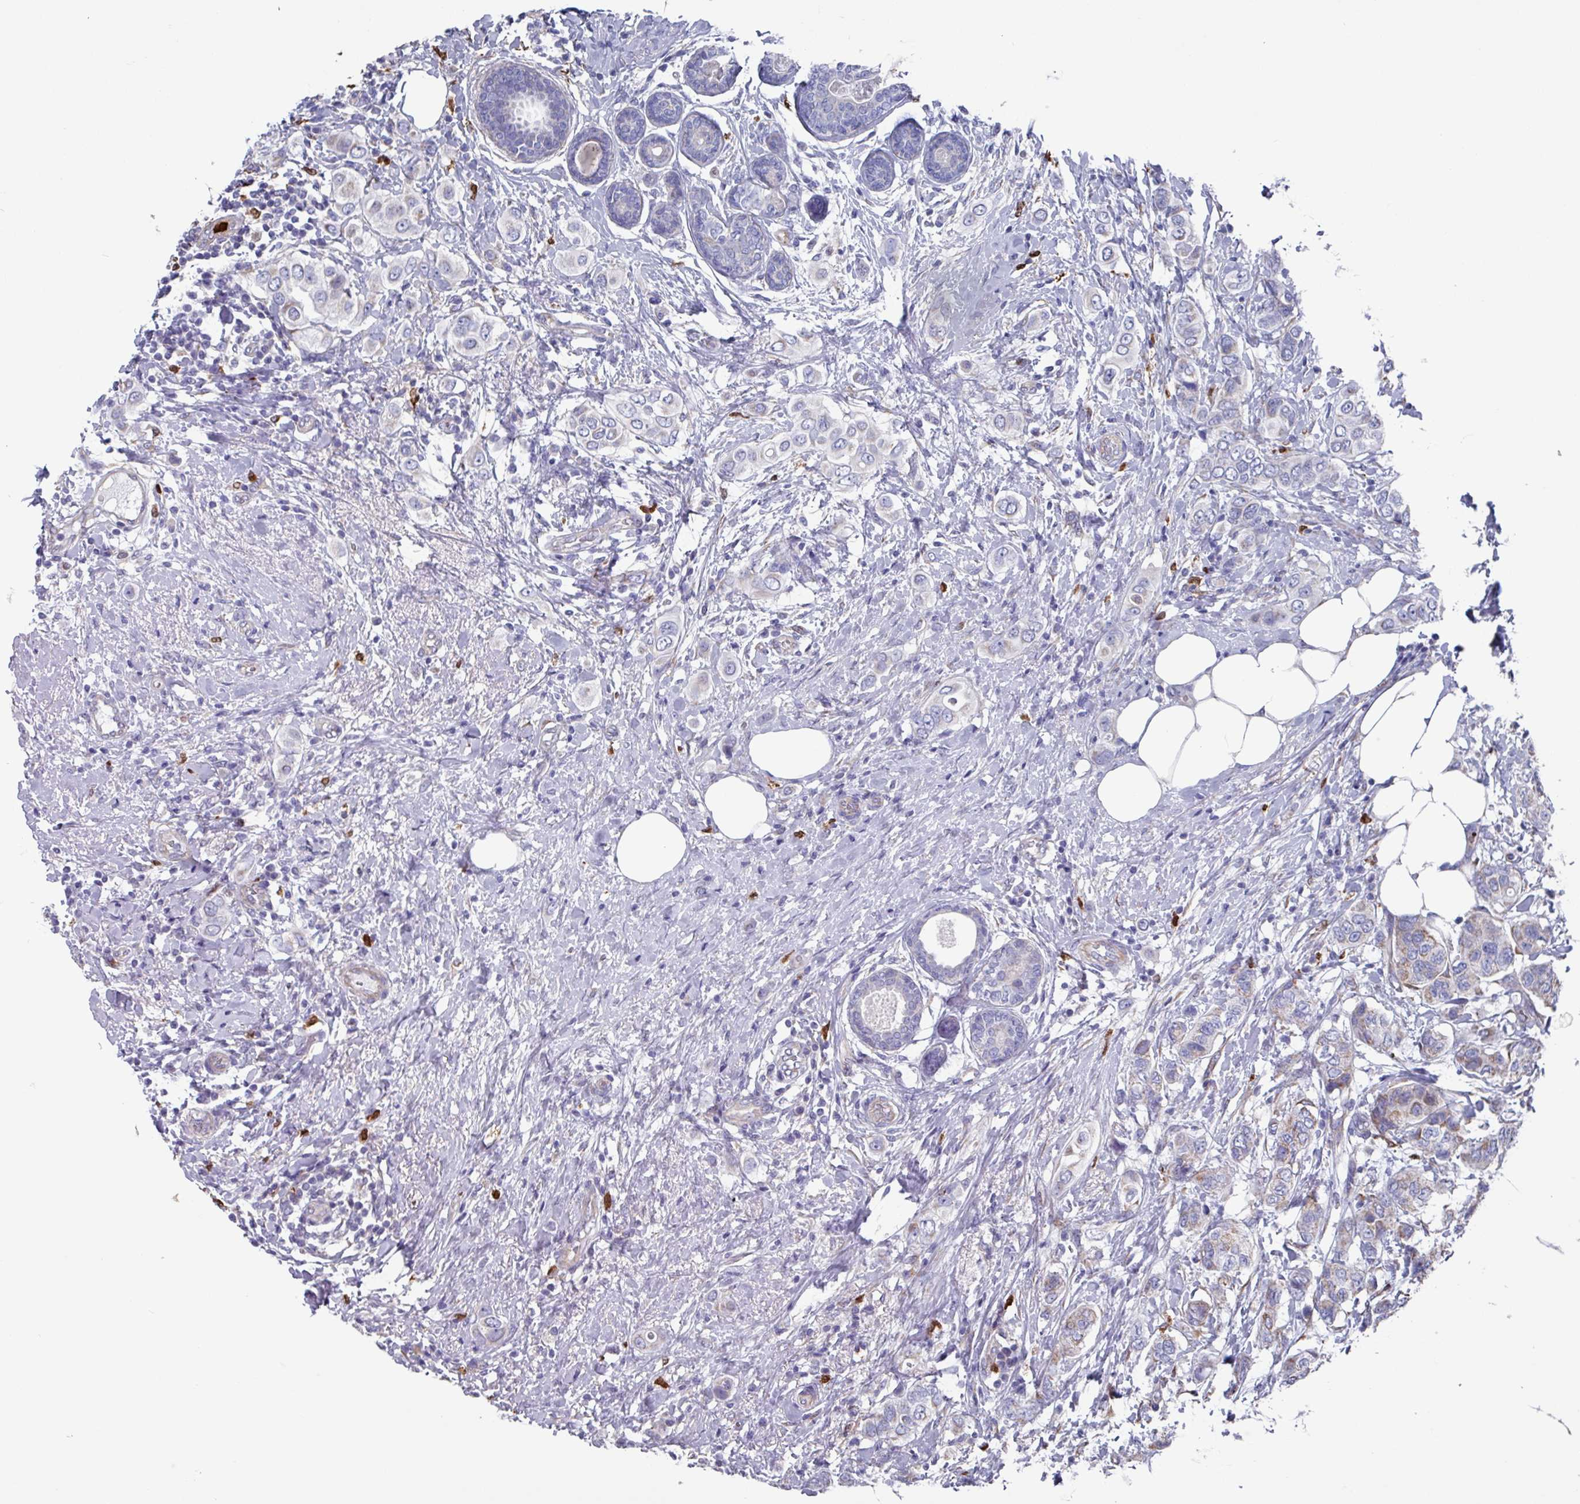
{"staining": {"intensity": "weak", "quantity": "<25%", "location": "cytoplasmic/membranous"}, "tissue": "breast cancer", "cell_type": "Tumor cells", "image_type": "cancer", "snomed": [{"axis": "morphology", "description": "Lobular carcinoma"}, {"axis": "topography", "description": "Breast"}], "caption": "Immunohistochemistry of breast cancer displays no positivity in tumor cells. Nuclei are stained in blue.", "gene": "UQCC2", "patient": {"sex": "female", "age": 51}}